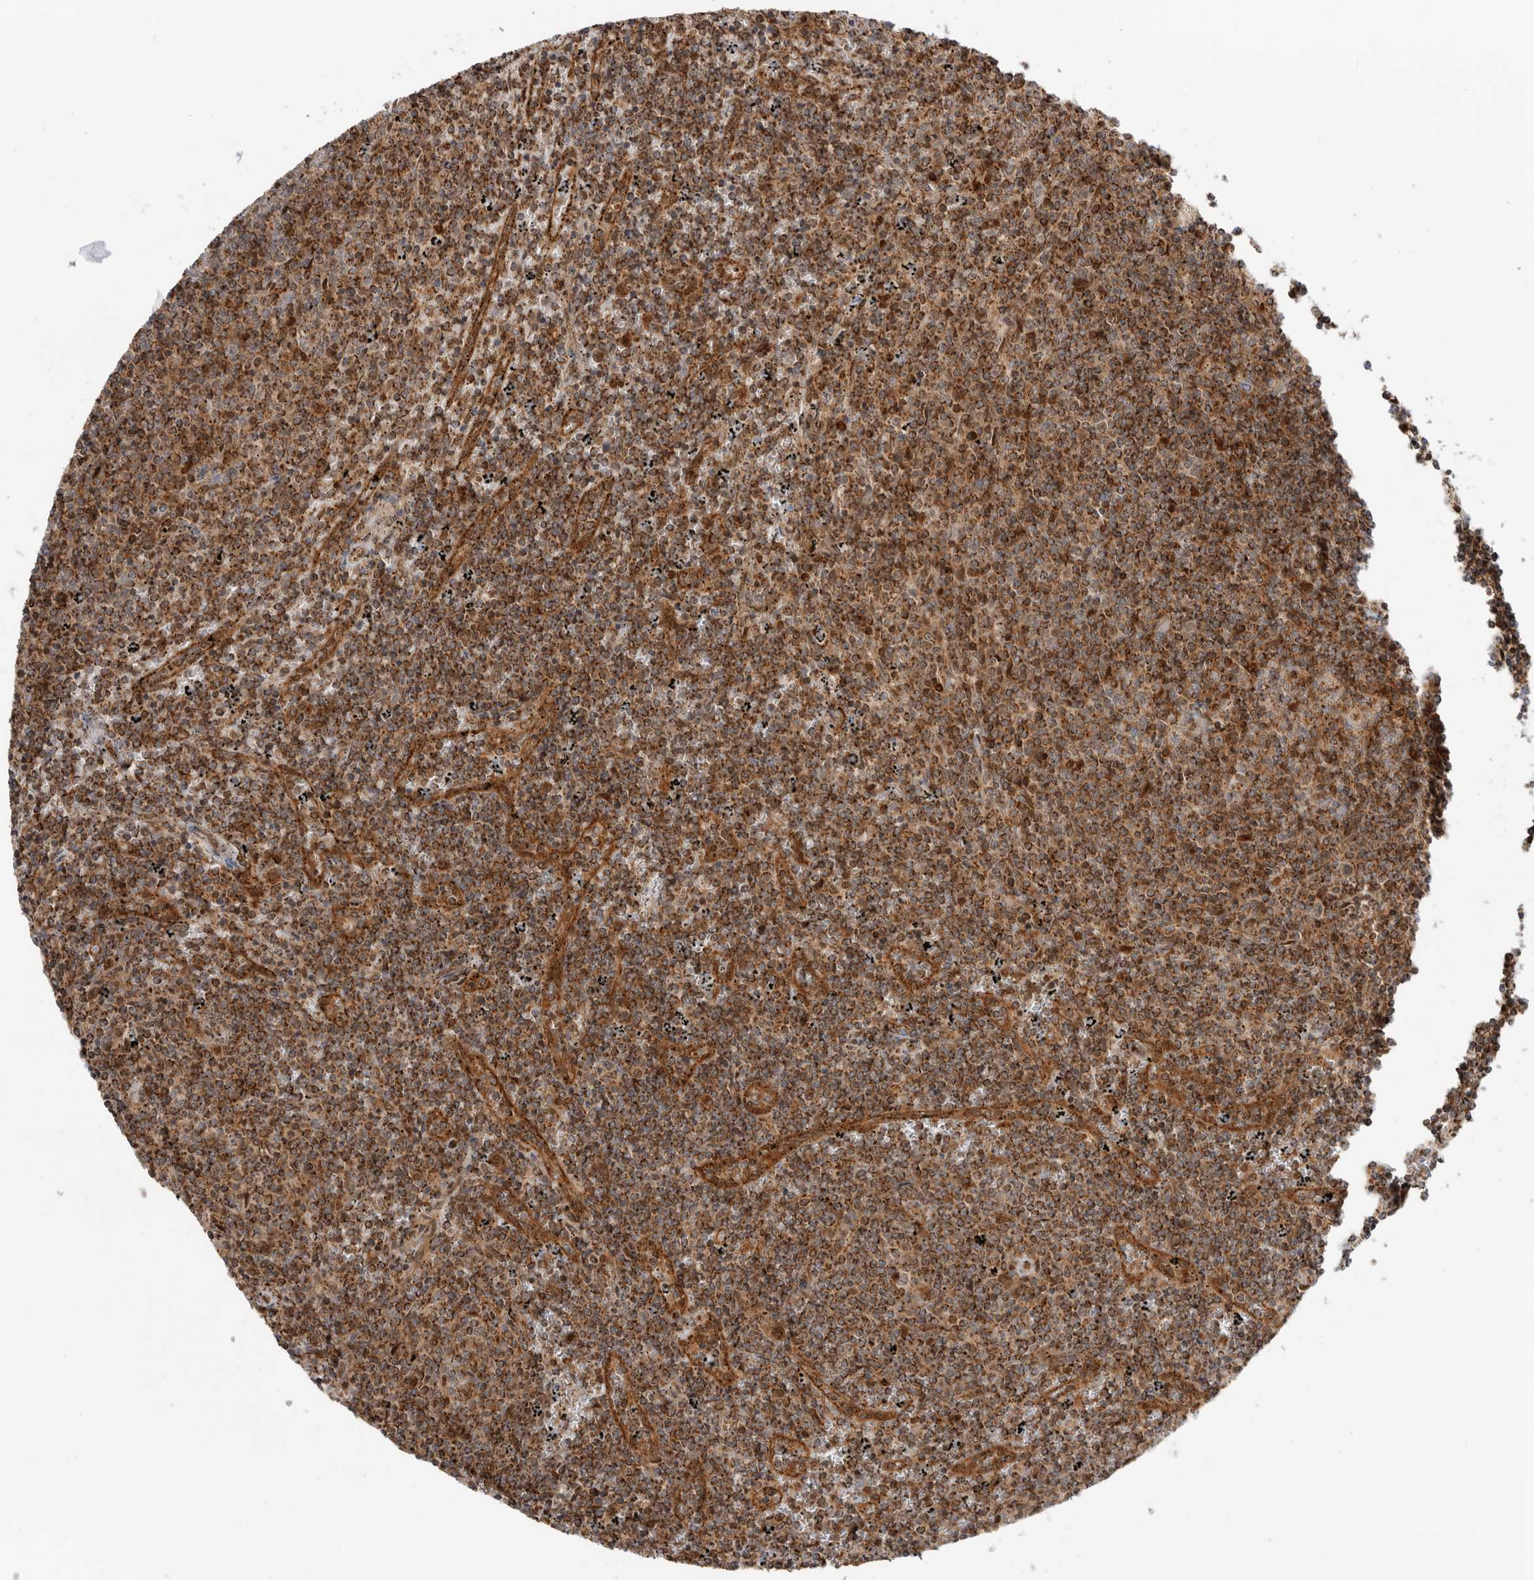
{"staining": {"intensity": "strong", "quantity": "25%-75%", "location": "cytoplasmic/membranous"}, "tissue": "lymphoma", "cell_type": "Tumor cells", "image_type": "cancer", "snomed": [{"axis": "morphology", "description": "Malignant lymphoma, non-Hodgkin's type, Low grade"}, {"axis": "topography", "description": "Spleen"}], "caption": "Tumor cells reveal high levels of strong cytoplasmic/membranous positivity in approximately 25%-75% of cells in low-grade malignant lymphoma, non-Hodgkin's type.", "gene": "DCAF8", "patient": {"sex": "female", "age": 50}}